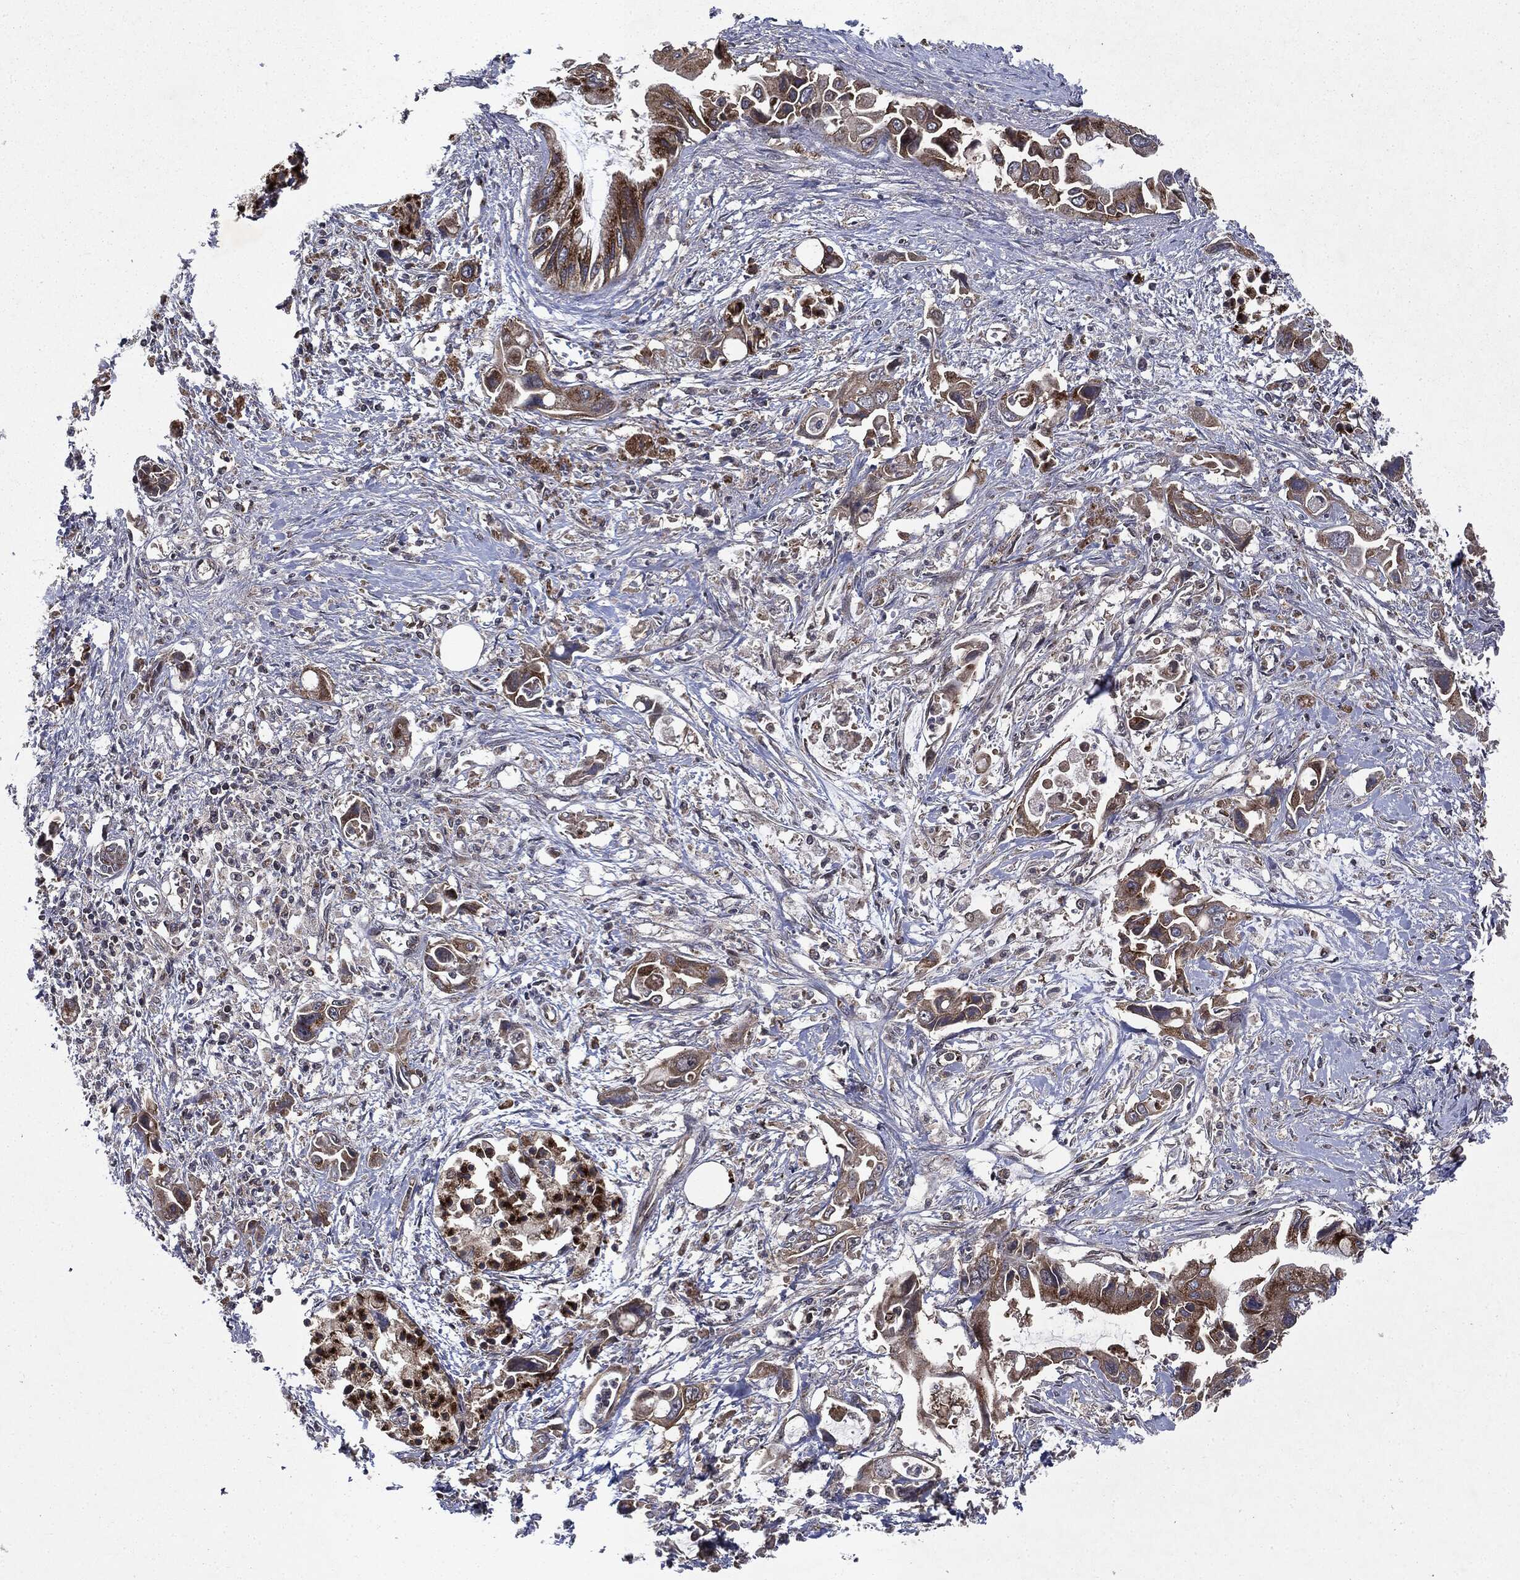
{"staining": {"intensity": "strong", "quantity": "25%-75%", "location": "cytoplasmic/membranous"}, "tissue": "pancreatic cancer", "cell_type": "Tumor cells", "image_type": "cancer", "snomed": [{"axis": "morphology", "description": "Adenocarcinoma, NOS"}, {"axis": "topography", "description": "Pancreas"}], "caption": "Protein staining reveals strong cytoplasmic/membranous expression in about 25%-75% of tumor cells in pancreatic adenocarcinoma.", "gene": "PLPPR2", "patient": {"sex": "male", "age": 84}}